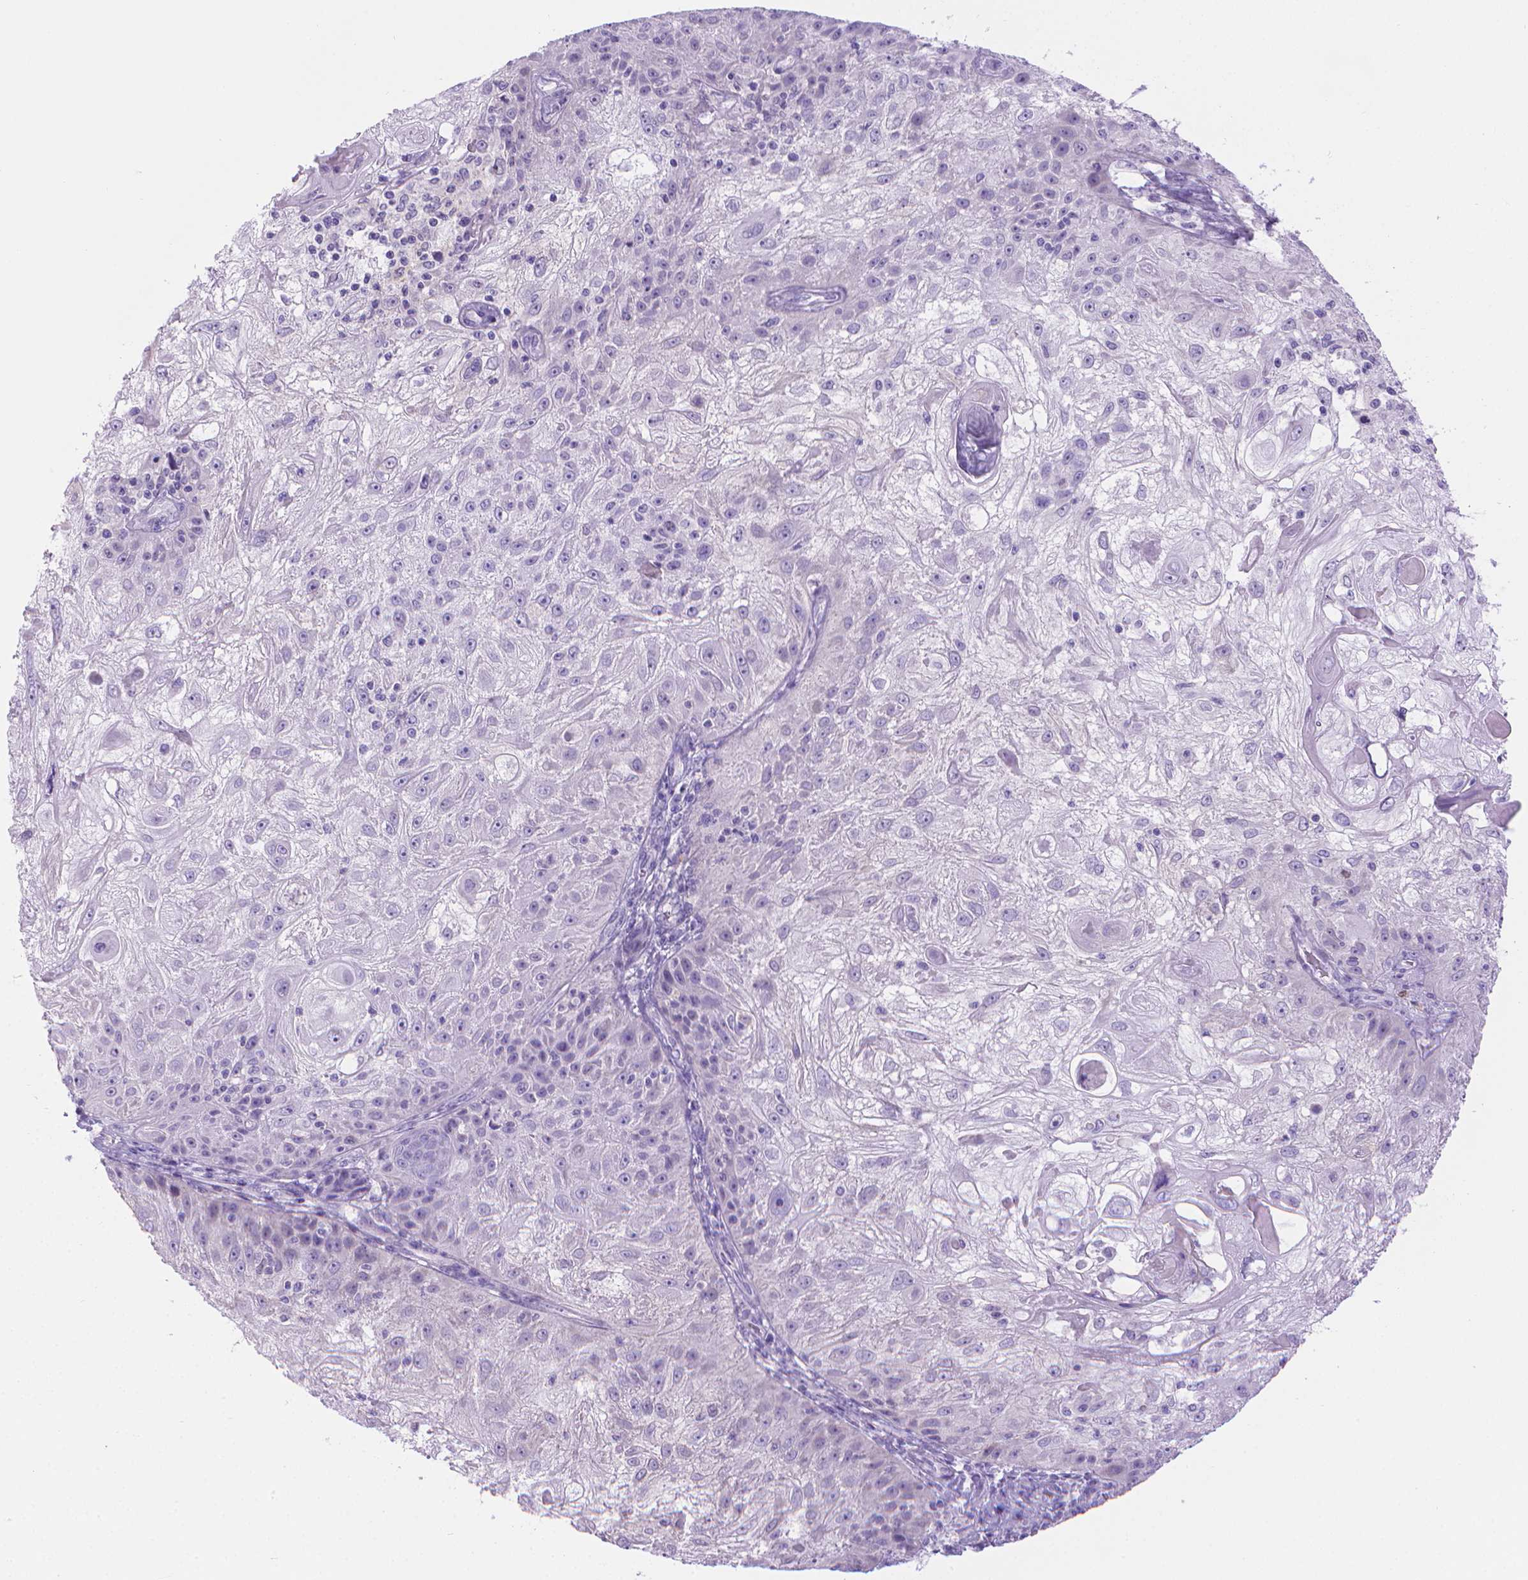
{"staining": {"intensity": "negative", "quantity": "none", "location": "none"}, "tissue": "skin cancer", "cell_type": "Tumor cells", "image_type": "cancer", "snomed": [{"axis": "morphology", "description": "Normal tissue, NOS"}, {"axis": "morphology", "description": "Squamous cell carcinoma, NOS"}, {"axis": "topography", "description": "Skin"}], "caption": "A high-resolution photomicrograph shows immunohistochemistry staining of skin cancer (squamous cell carcinoma), which shows no significant expression in tumor cells.", "gene": "SPAG6", "patient": {"sex": "female", "age": 83}}